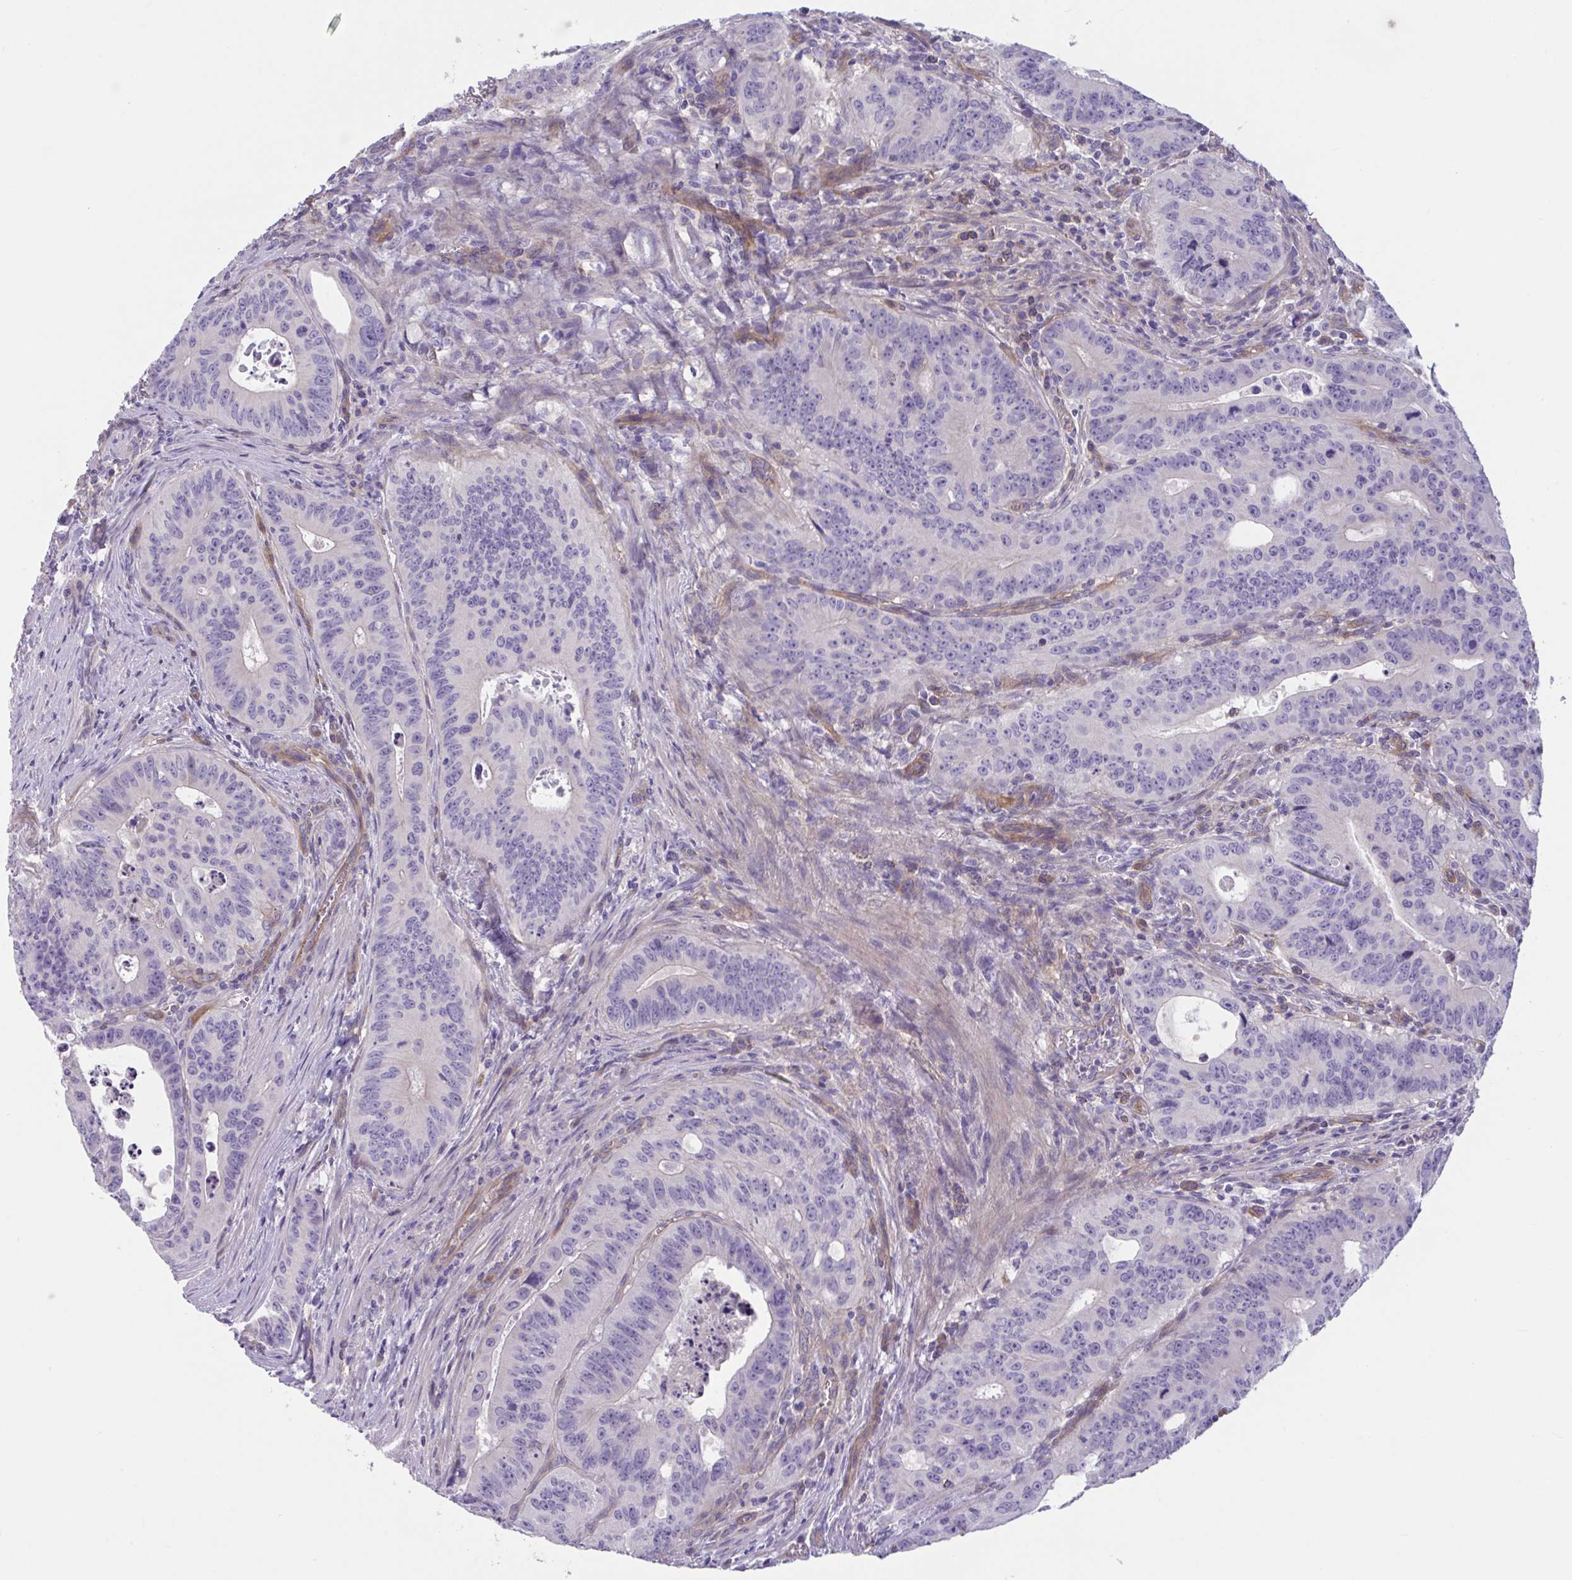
{"staining": {"intensity": "negative", "quantity": "none", "location": "none"}, "tissue": "colorectal cancer", "cell_type": "Tumor cells", "image_type": "cancer", "snomed": [{"axis": "morphology", "description": "Adenocarcinoma, NOS"}, {"axis": "topography", "description": "Colon"}], "caption": "The immunohistochemistry micrograph has no significant expression in tumor cells of colorectal adenocarcinoma tissue.", "gene": "TTC7B", "patient": {"sex": "male", "age": 62}}